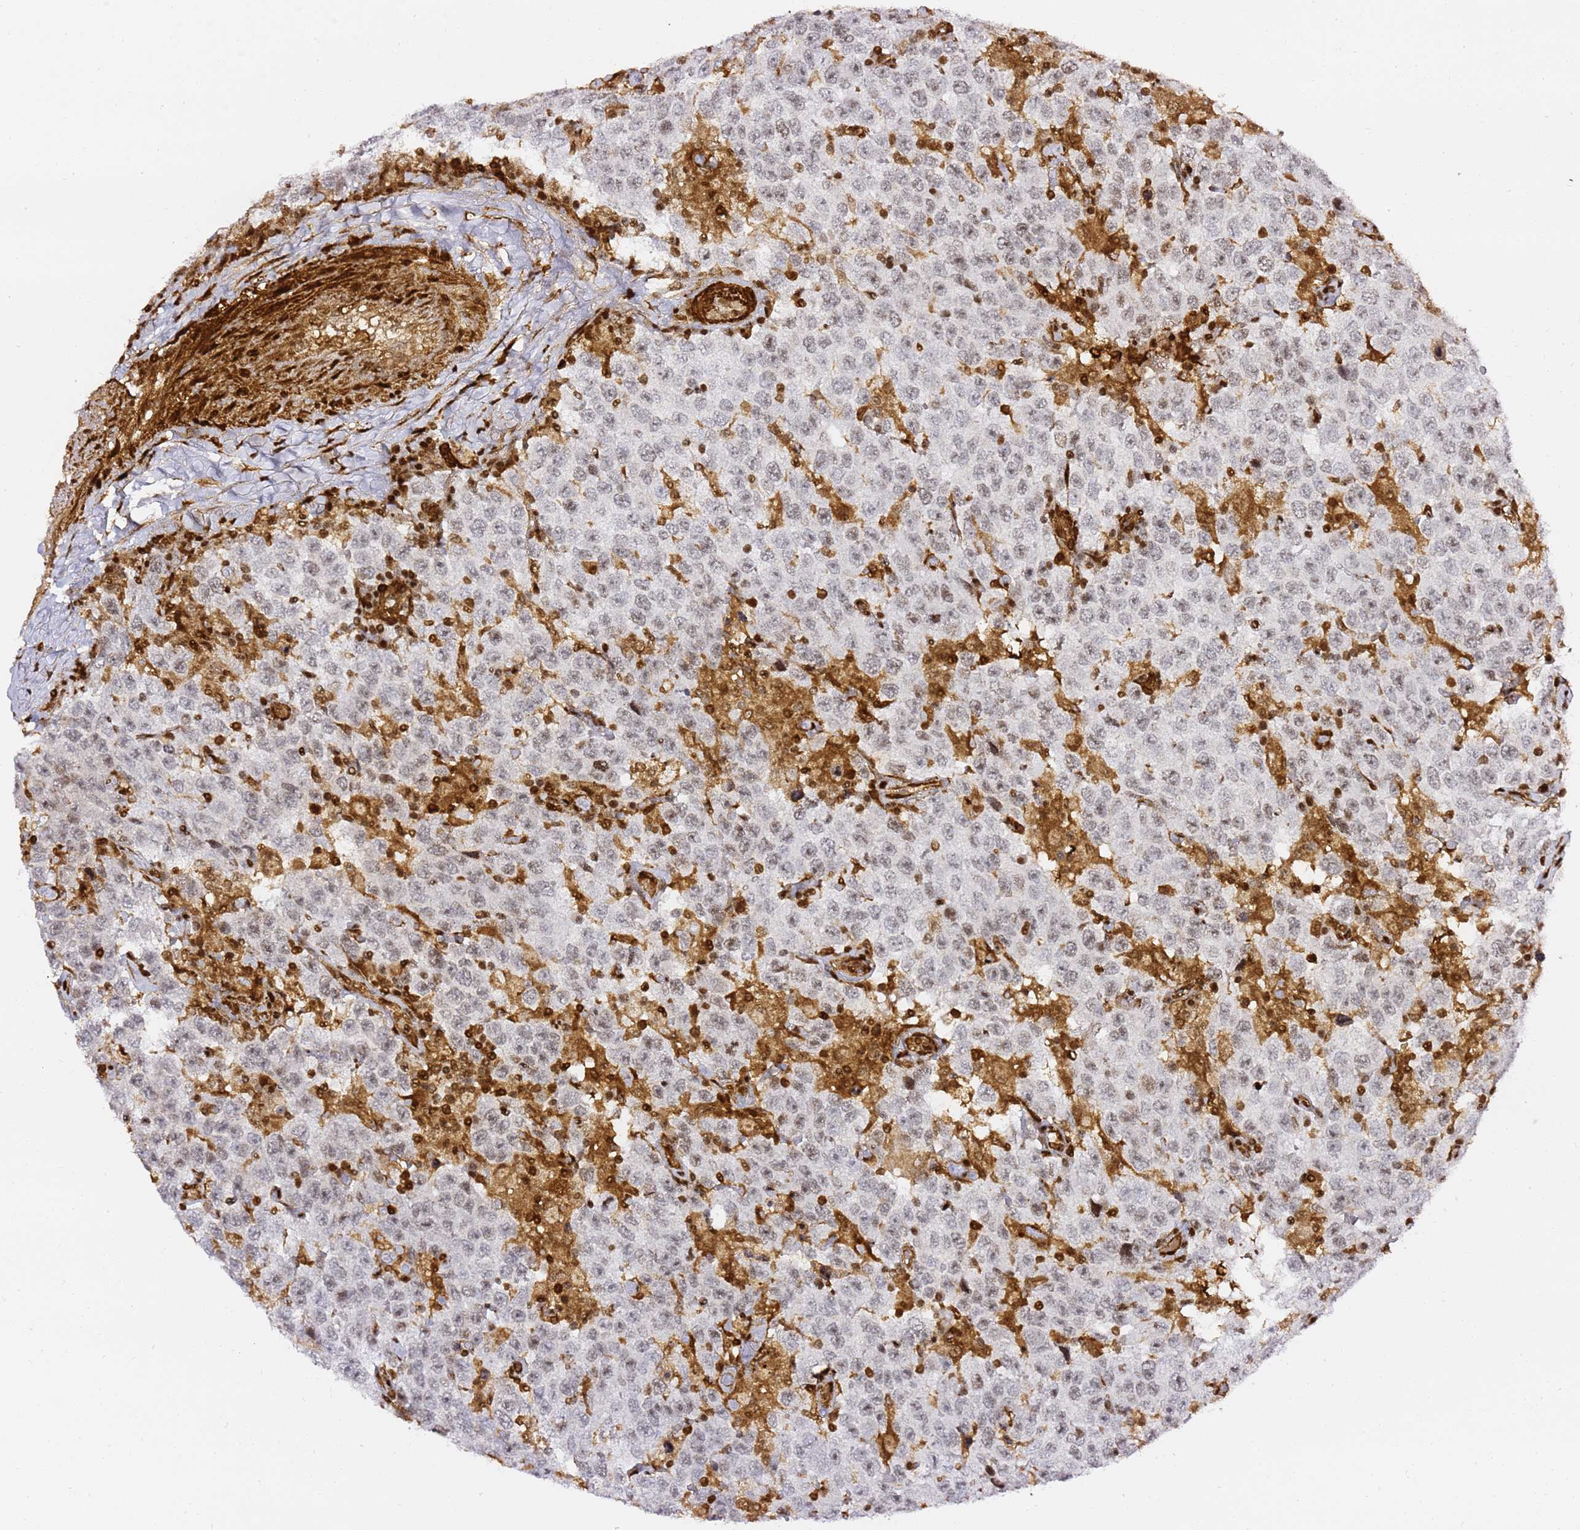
{"staining": {"intensity": "weak", "quantity": "<25%", "location": "nuclear"}, "tissue": "testis cancer", "cell_type": "Tumor cells", "image_type": "cancer", "snomed": [{"axis": "morphology", "description": "Seminoma, NOS"}, {"axis": "topography", "description": "Testis"}], "caption": "A micrograph of human testis cancer is negative for staining in tumor cells. (Immunohistochemistry, brightfield microscopy, high magnification).", "gene": "GBP2", "patient": {"sex": "male", "age": 41}}